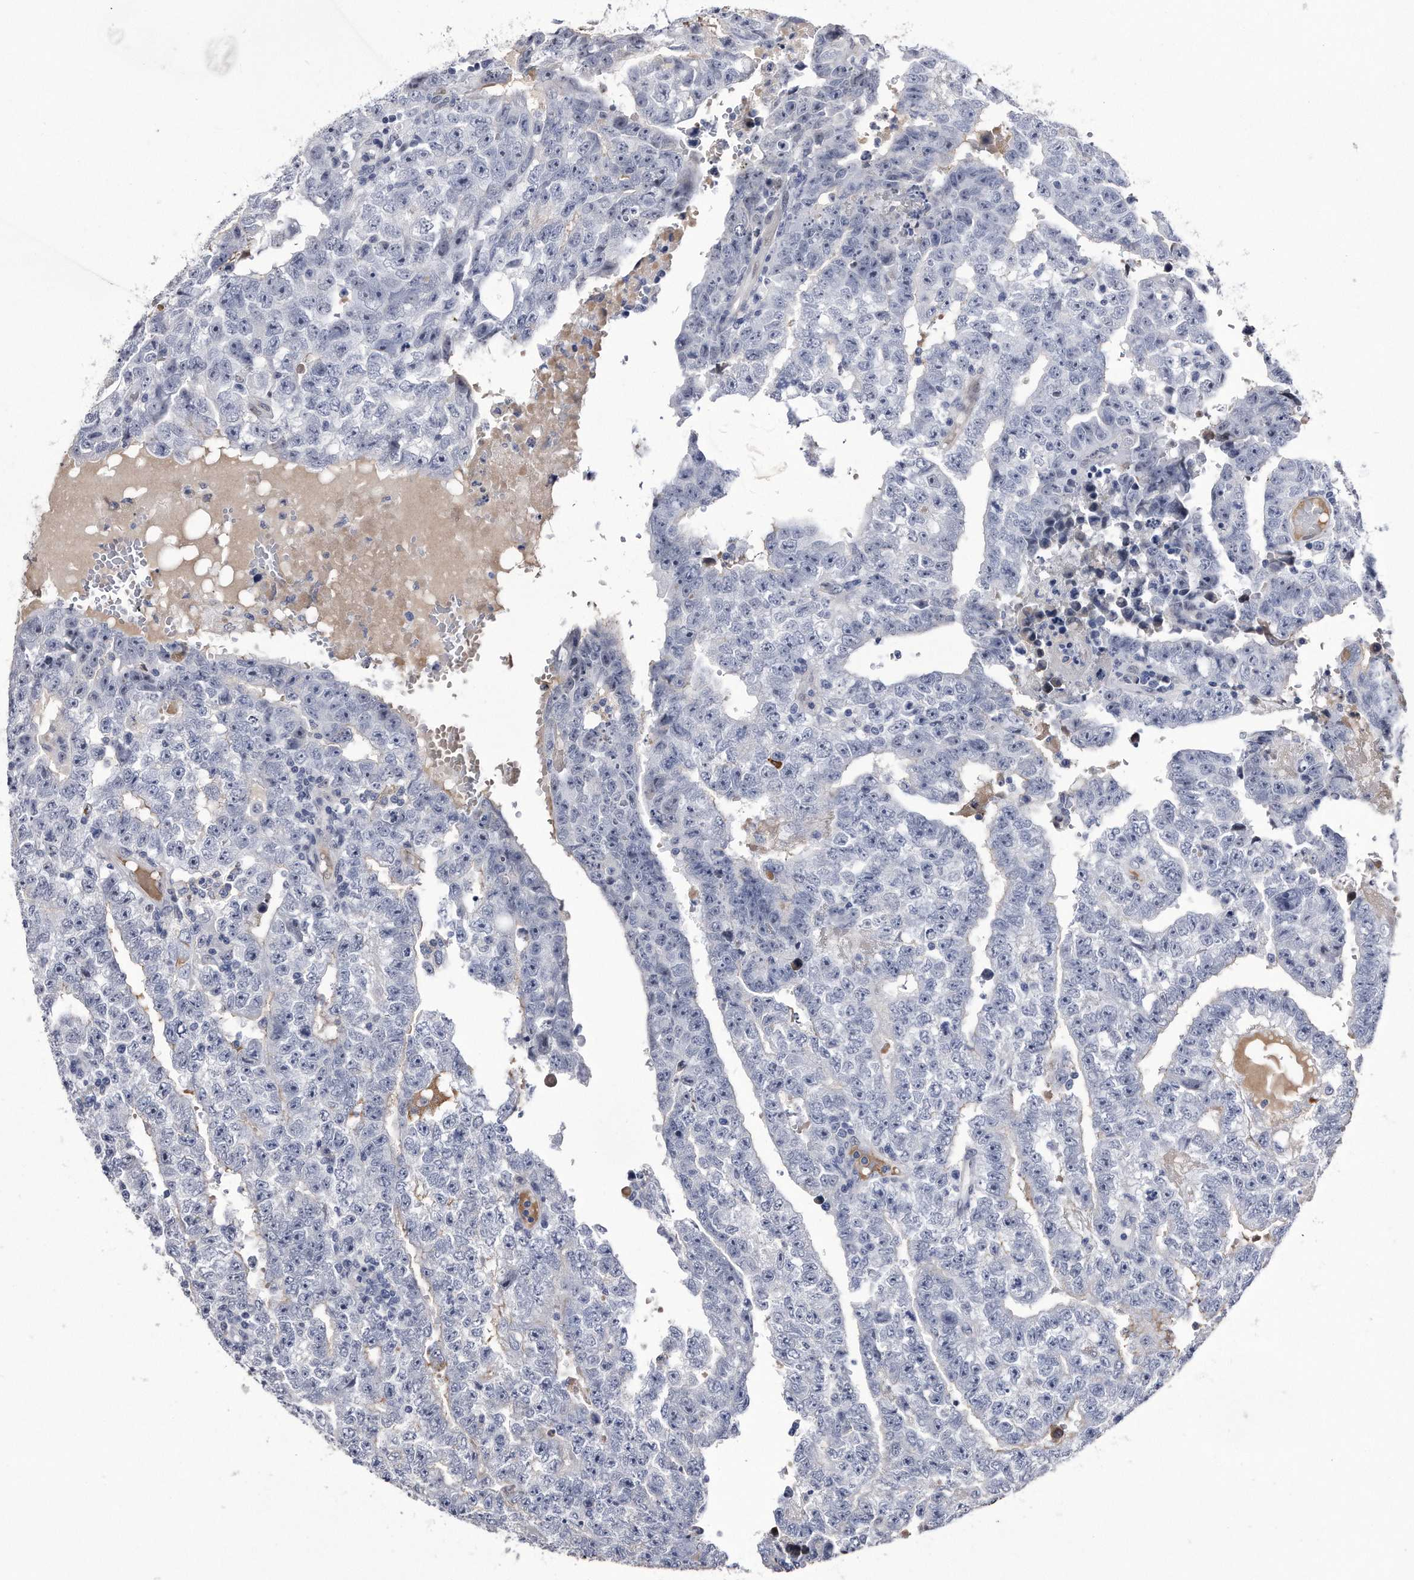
{"staining": {"intensity": "negative", "quantity": "none", "location": "none"}, "tissue": "testis cancer", "cell_type": "Tumor cells", "image_type": "cancer", "snomed": [{"axis": "morphology", "description": "Carcinoma, Embryonal, NOS"}, {"axis": "topography", "description": "Testis"}], "caption": "Human testis cancer (embryonal carcinoma) stained for a protein using immunohistochemistry exhibits no expression in tumor cells.", "gene": "KCTD8", "patient": {"sex": "male", "age": 25}}